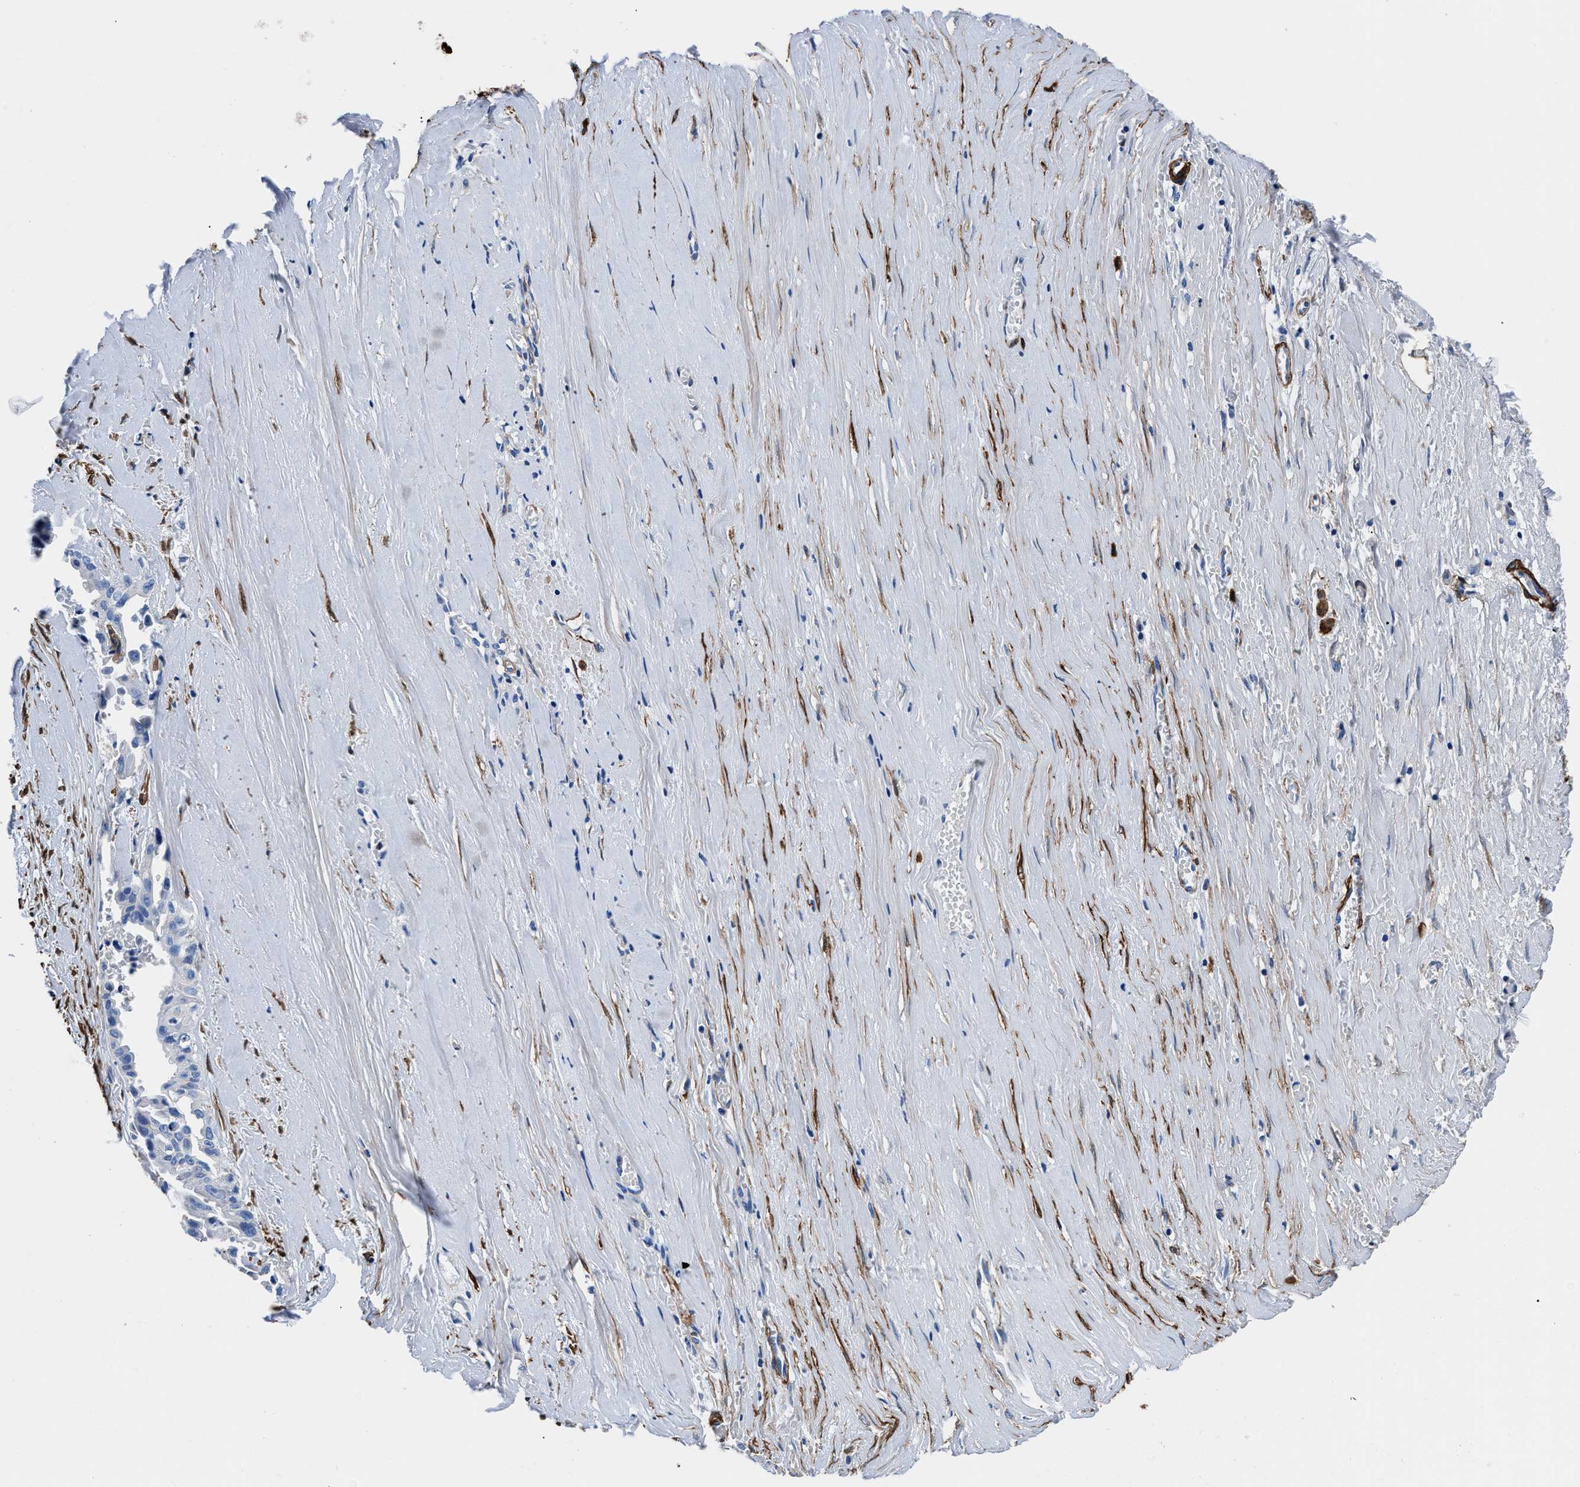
{"staining": {"intensity": "negative", "quantity": "none", "location": "none"}, "tissue": "liver cancer", "cell_type": "Tumor cells", "image_type": "cancer", "snomed": [{"axis": "morphology", "description": "Cholangiocarcinoma"}, {"axis": "topography", "description": "Liver"}], "caption": "Immunohistochemical staining of liver cancer (cholangiocarcinoma) reveals no significant expression in tumor cells.", "gene": "TEX261", "patient": {"sex": "female", "age": 70}}